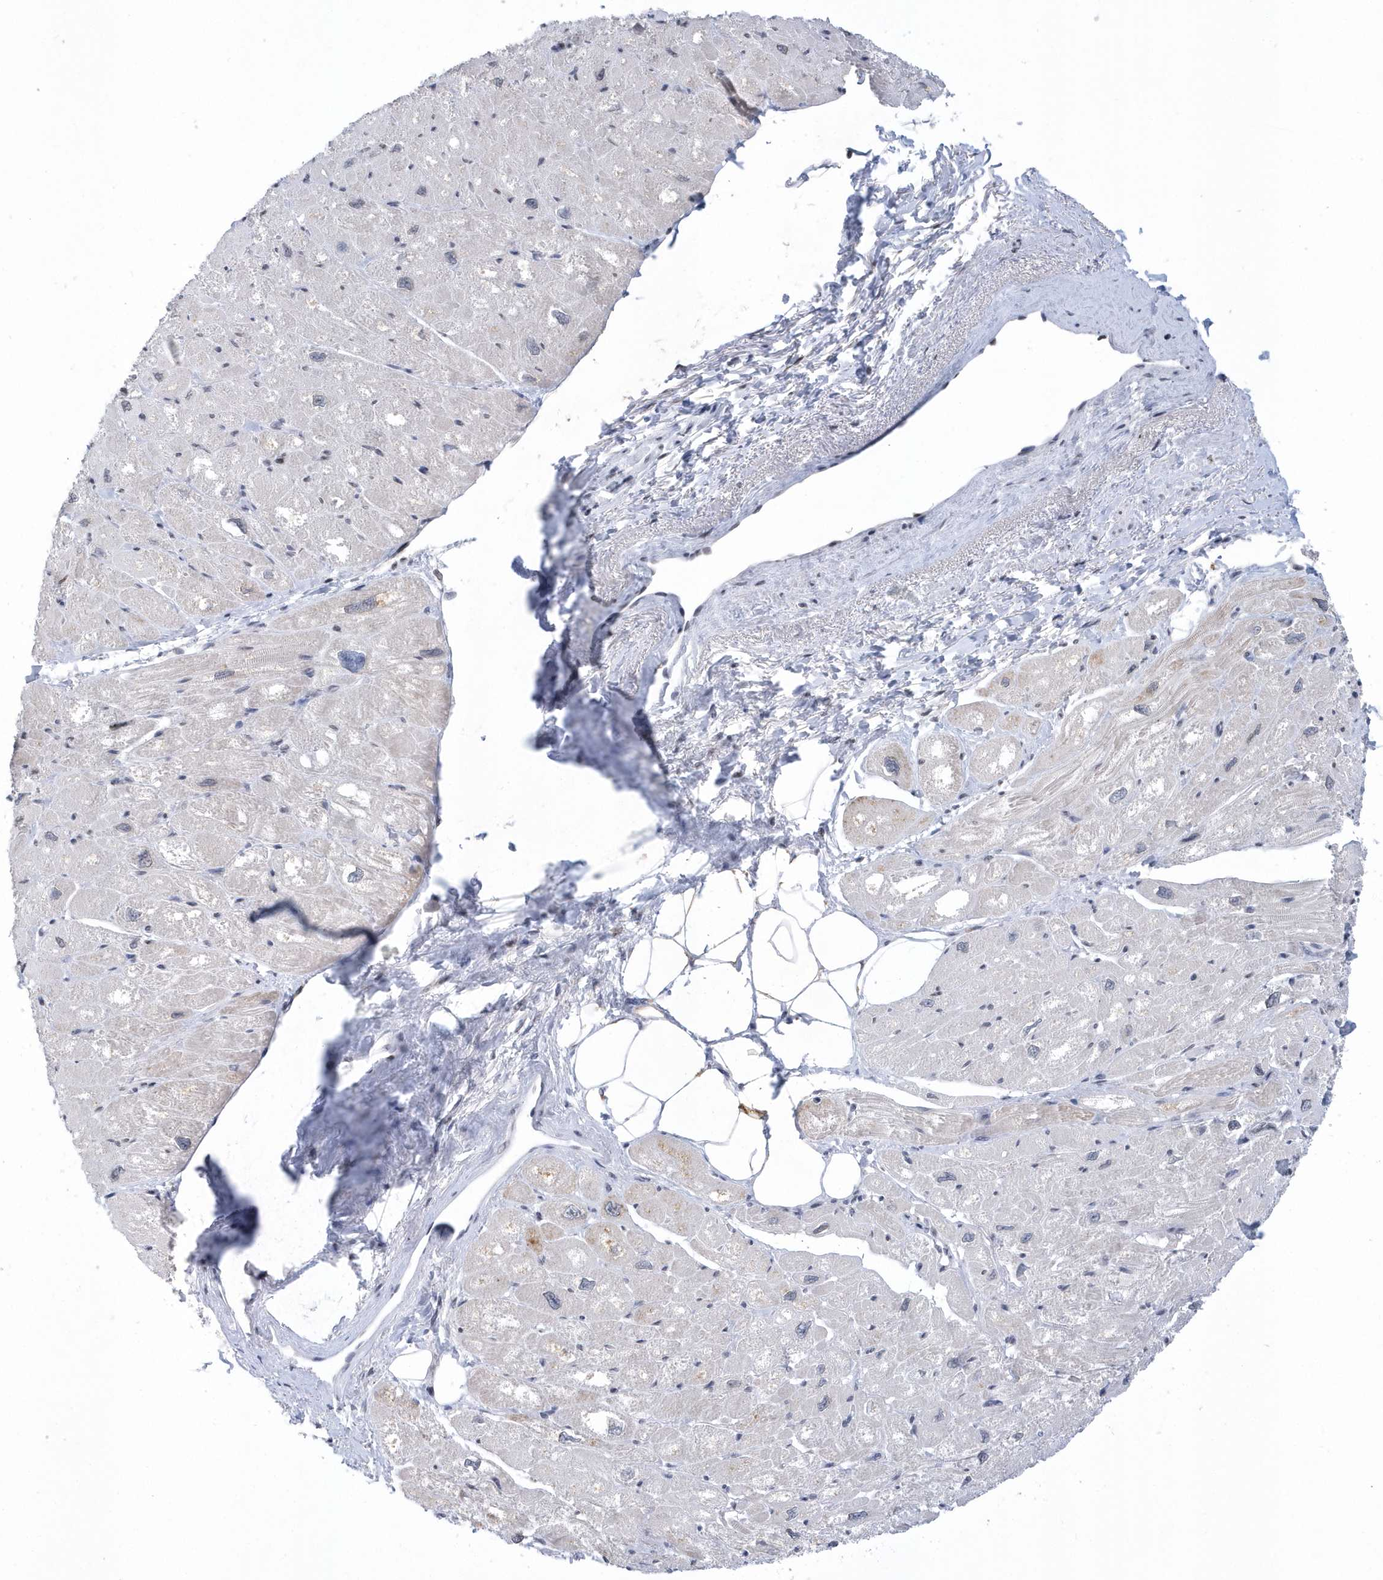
{"staining": {"intensity": "moderate", "quantity": "<25%", "location": "cytoplasmic/membranous"}, "tissue": "heart muscle", "cell_type": "Cardiomyocytes", "image_type": "normal", "snomed": [{"axis": "morphology", "description": "Normal tissue, NOS"}, {"axis": "topography", "description": "Heart"}], "caption": "Brown immunohistochemical staining in normal human heart muscle shows moderate cytoplasmic/membranous positivity in about <25% of cardiomyocytes.", "gene": "VWA5B2", "patient": {"sex": "male", "age": 50}}